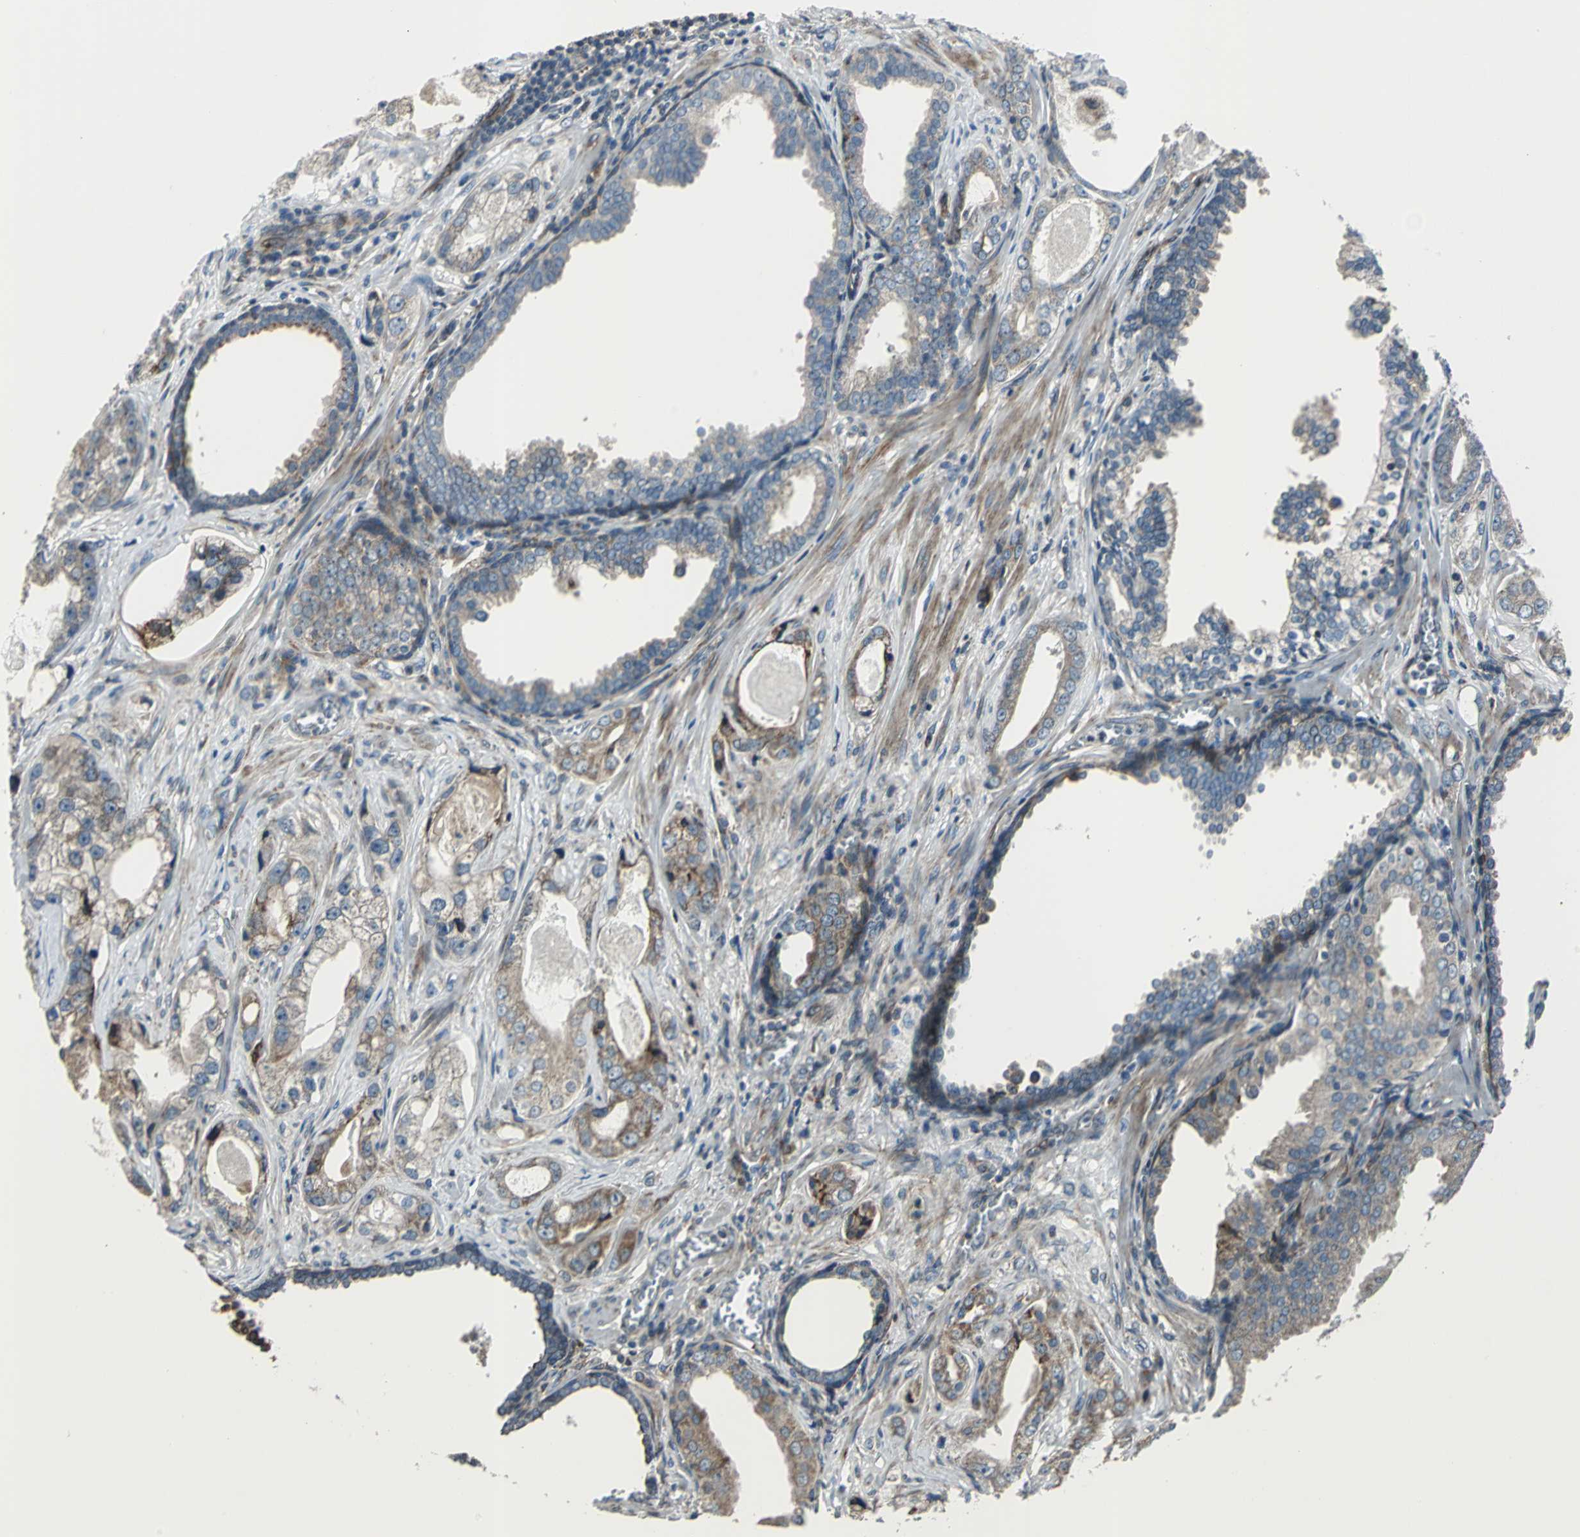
{"staining": {"intensity": "moderate", "quantity": "<25%", "location": "cytoplasmic/membranous"}, "tissue": "prostate cancer", "cell_type": "Tumor cells", "image_type": "cancer", "snomed": [{"axis": "morphology", "description": "Adenocarcinoma, Low grade"}, {"axis": "topography", "description": "Prostate"}], "caption": "Low-grade adenocarcinoma (prostate) stained for a protein displays moderate cytoplasmic/membranous positivity in tumor cells.", "gene": "HTATIP2", "patient": {"sex": "male", "age": 59}}